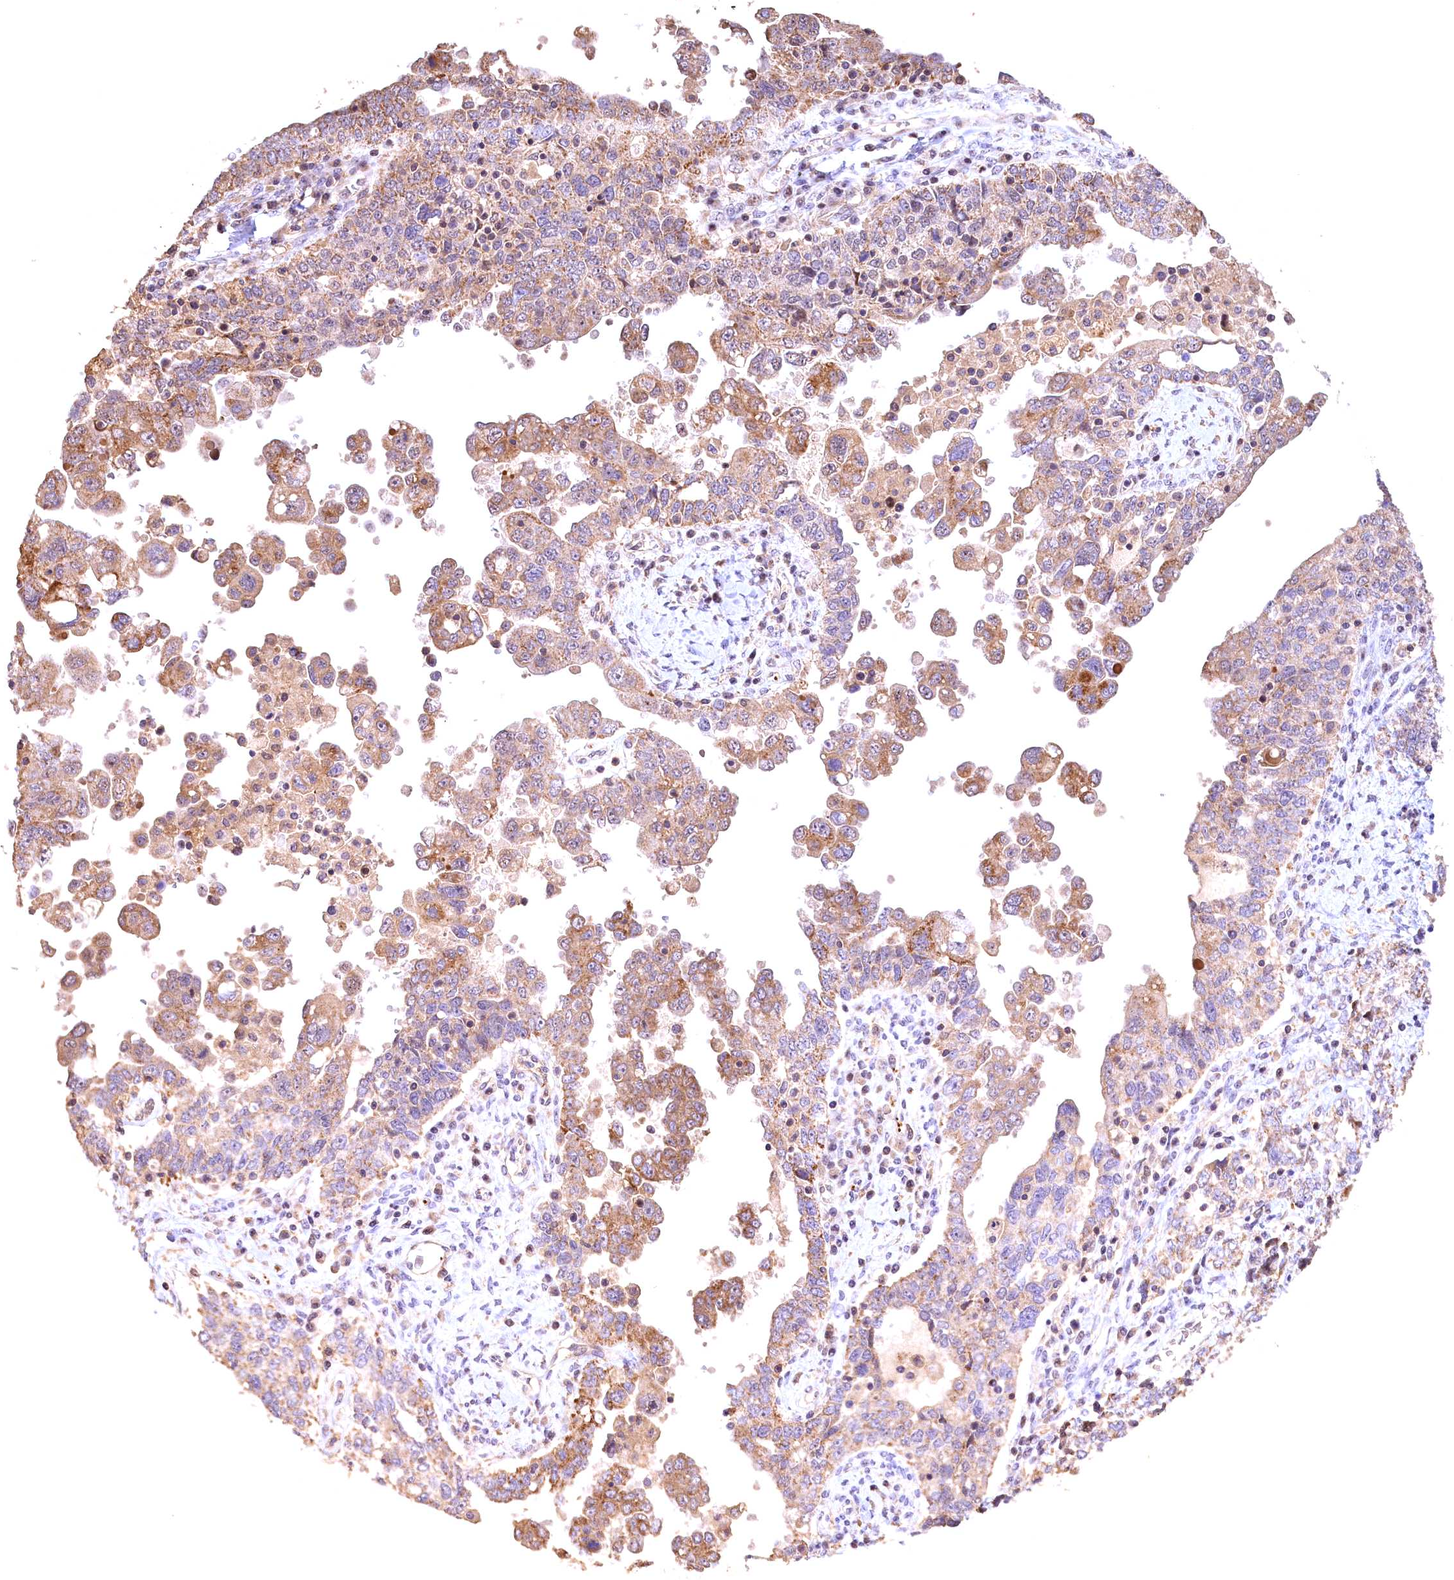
{"staining": {"intensity": "moderate", "quantity": ">75%", "location": "cytoplasmic/membranous"}, "tissue": "ovarian cancer", "cell_type": "Tumor cells", "image_type": "cancer", "snomed": [{"axis": "morphology", "description": "Carcinoma, endometroid"}, {"axis": "topography", "description": "Ovary"}], "caption": "Ovarian endometroid carcinoma stained with a protein marker demonstrates moderate staining in tumor cells.", "gene": "FUZ", "patient": {"sex": "female", "age": 62}}